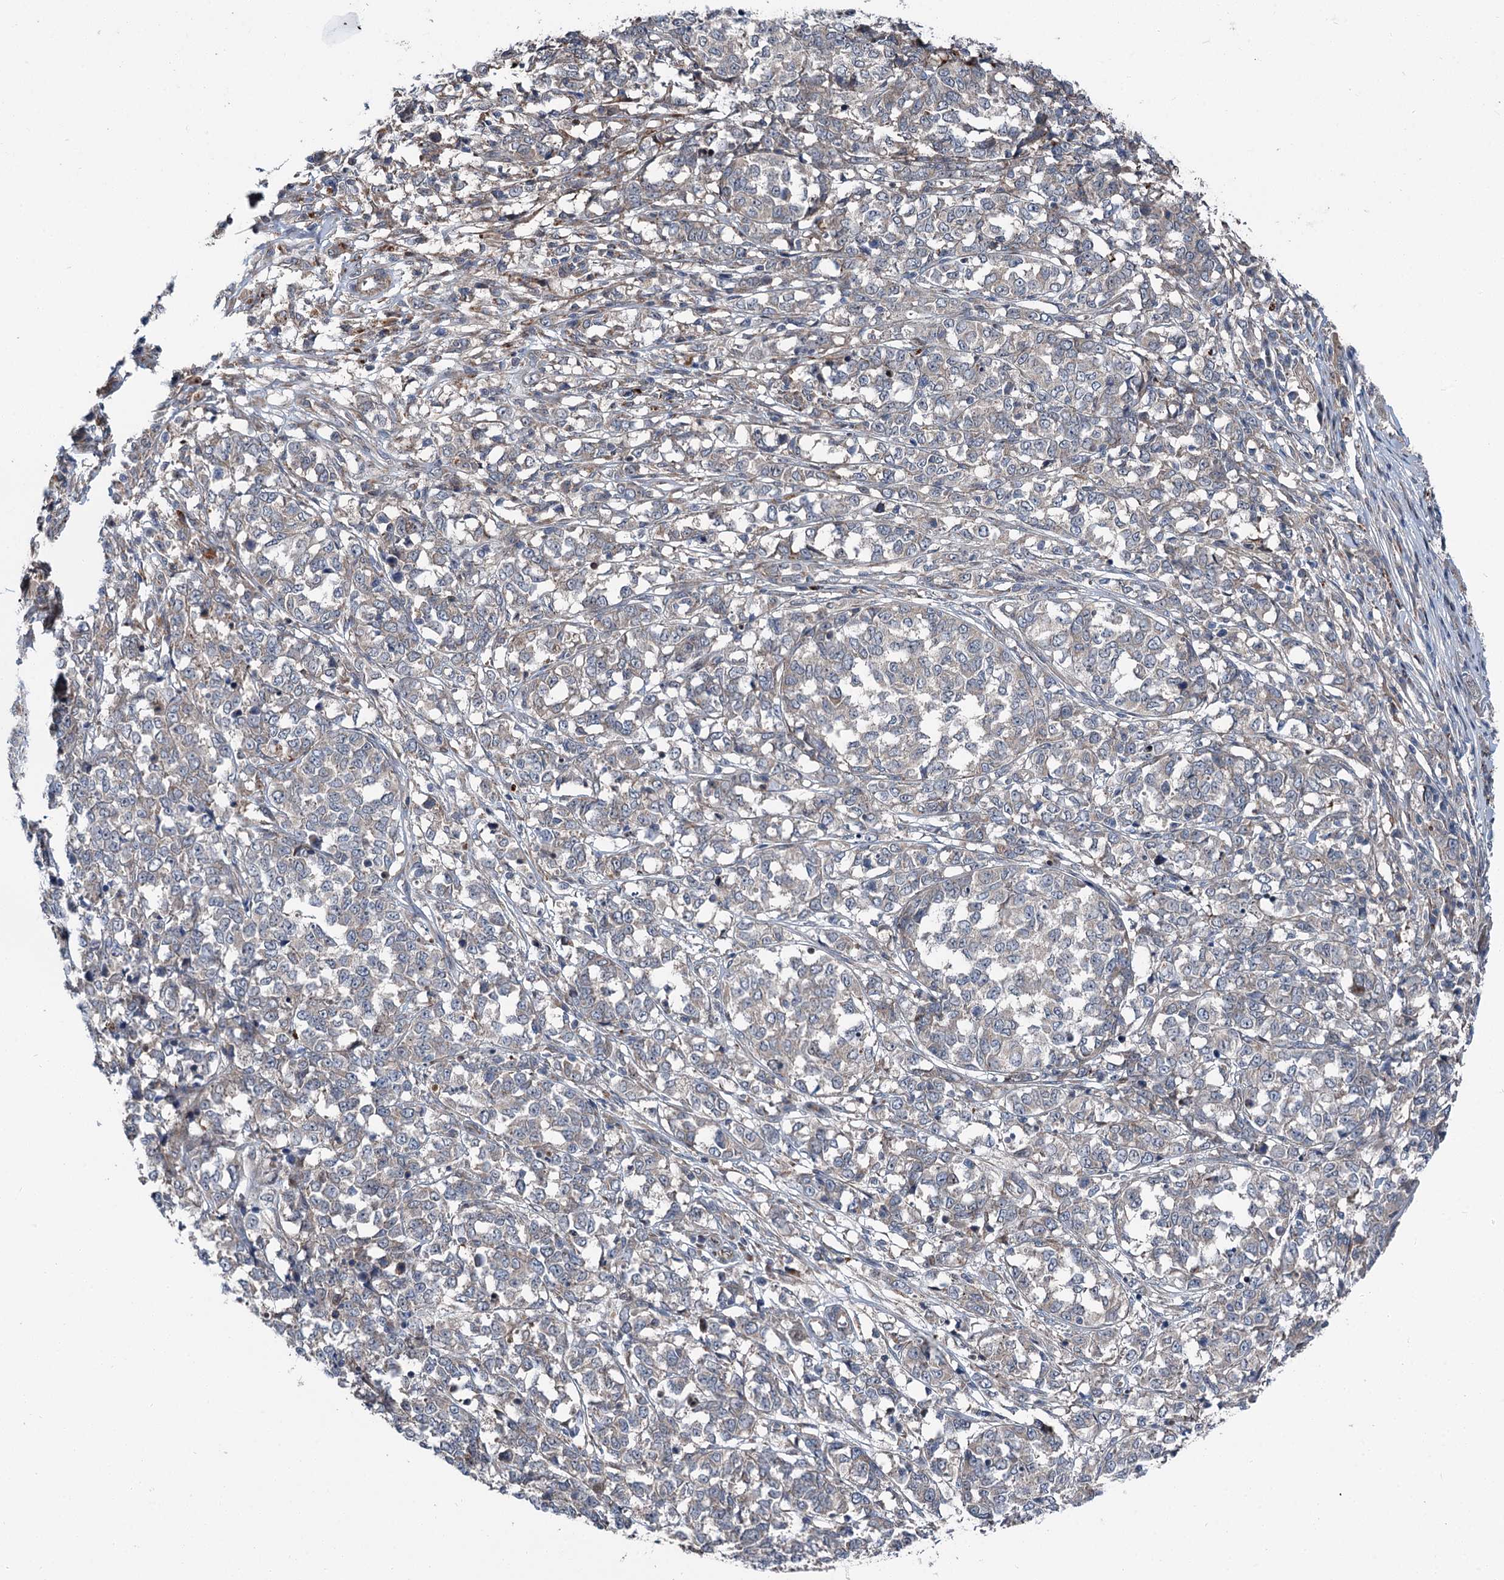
{"staining": {"intensity": "negative", "quantity": "none", "location": "none"}, "tissue": "melanoma", "cell_type": "Tumor cells", "image_type": "cancer", "snomed": [{"axis": "morphology", "description": "Malignant melanoma, NOS"}, {"axis": "topography", "description": "Skin"}], "caption": "The histopathology image demonstrates no significant expression in tumor cells of malignant melanoma.", "gene": "POLR1D", "patient": {"sex": "female", "age": 72}}